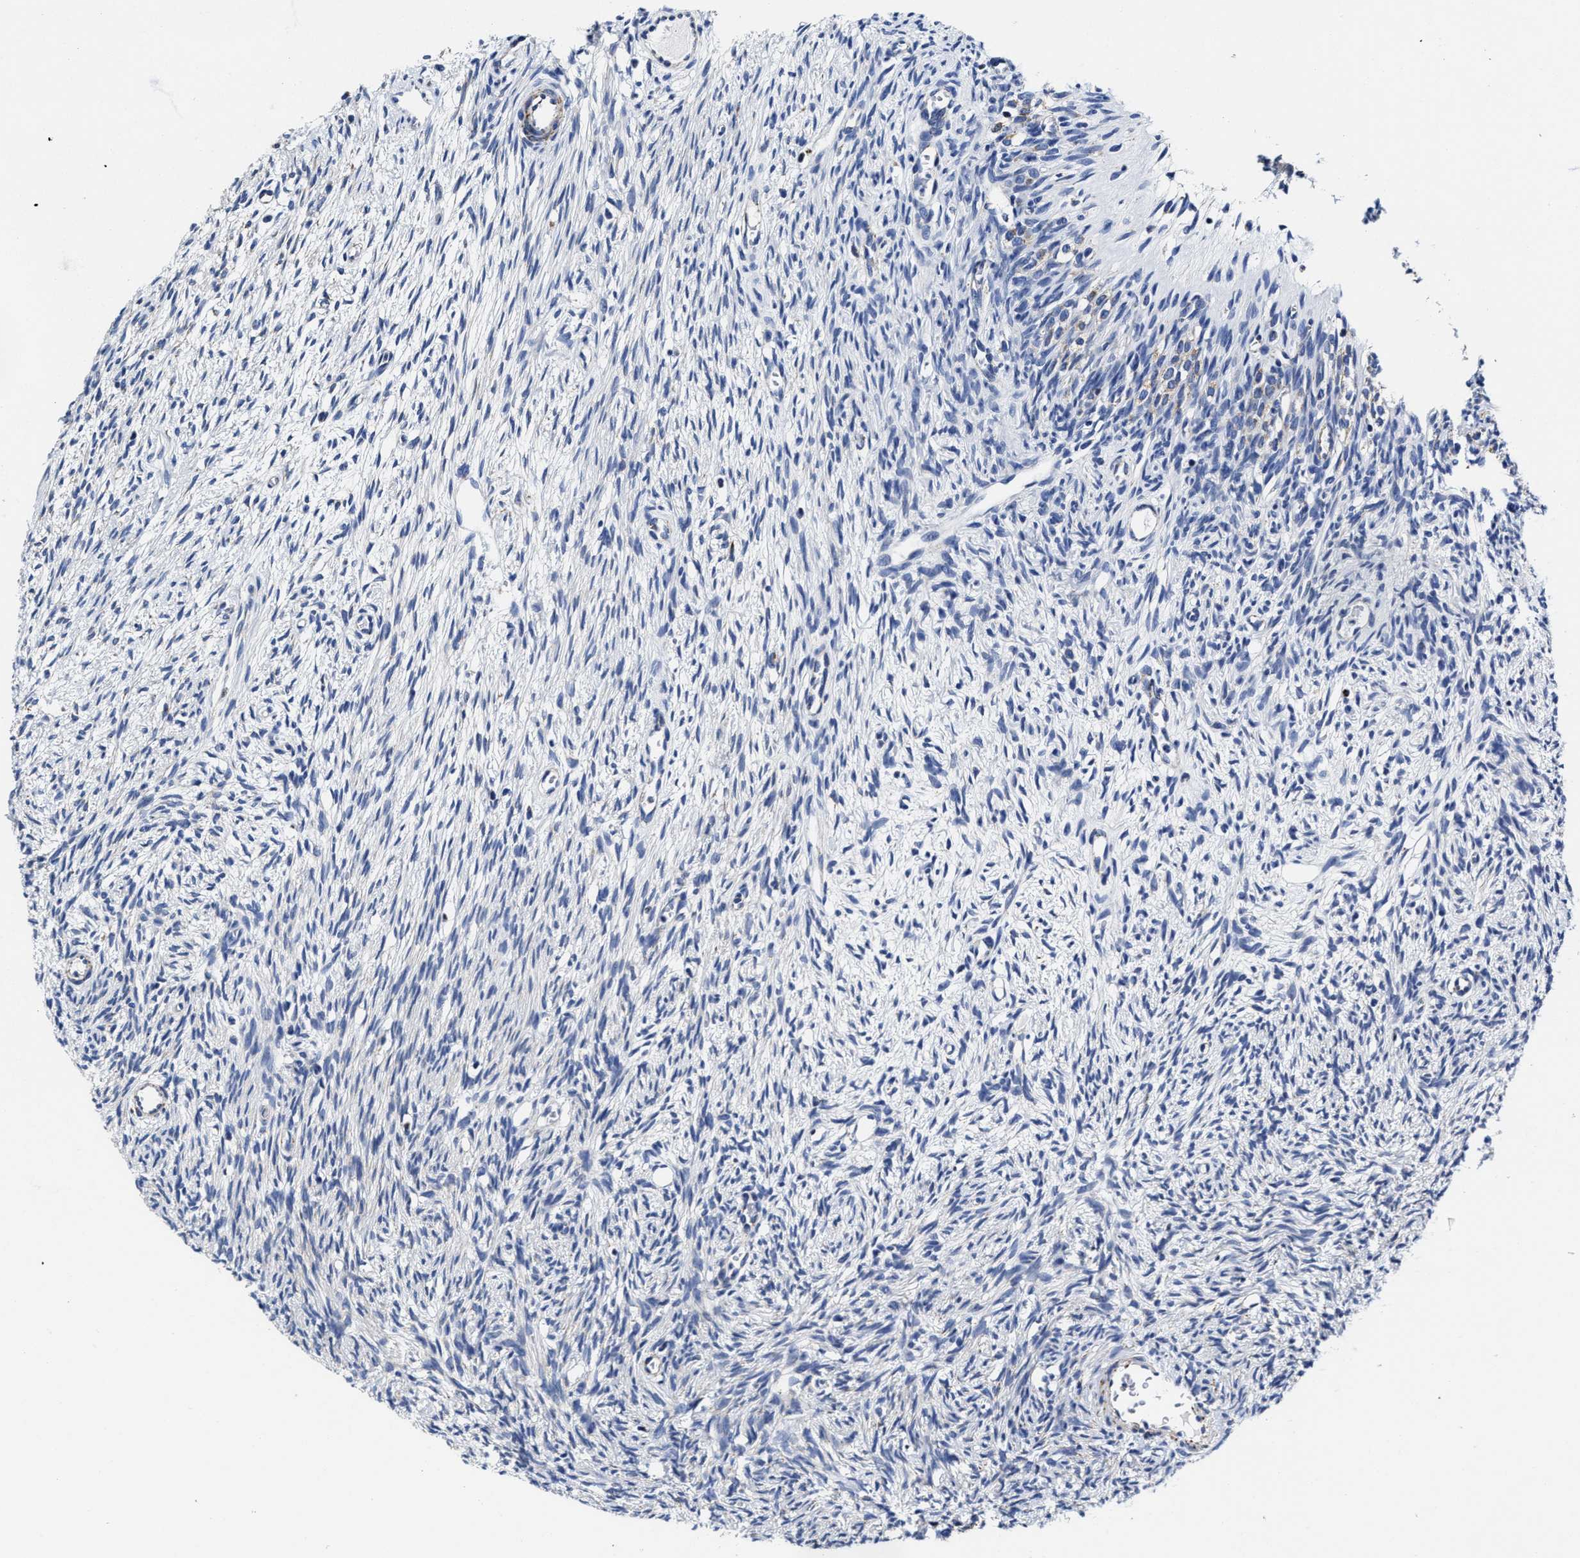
{"staining": {"intensity": "weak", "quantity": "<25%", "location": "cytoplasmic/membranous"}, "tissue": "ovary", "cell_type": "Ovarian stroma cells", "image_type": "normal", "snomed": [{"axis": "morphology", "description": "Normal tissue, NOS"}, {"axis": "topography", "description": "Ovary"}], "caption": "Immunohistochemical staining of unremarkable ovary demonstrates no significant positivity in ovarian stroma cells.", "gene": "HINT2", "patient": {"sex": "female", "age": 33}}